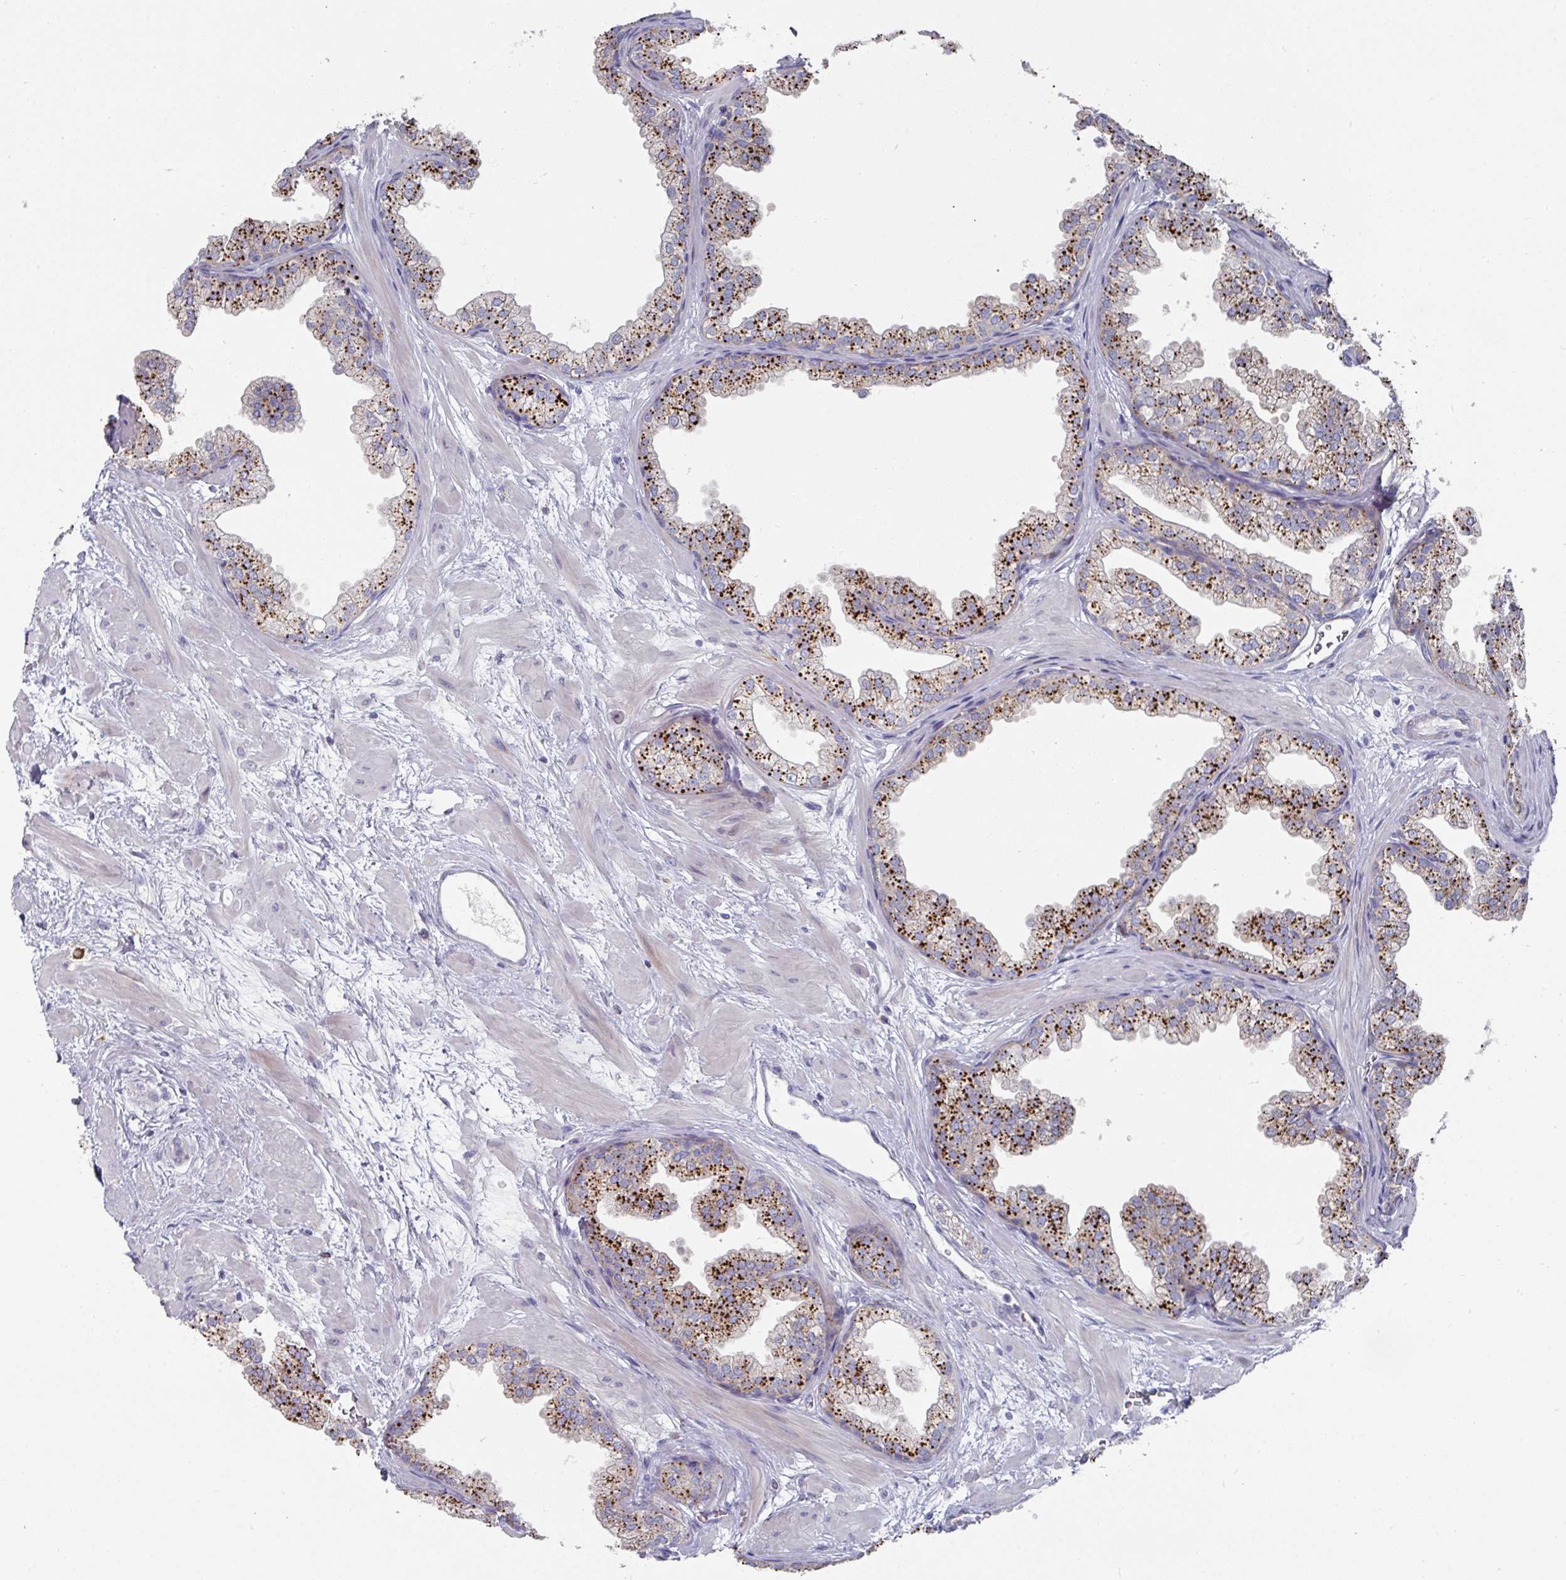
{"staining": {"intensity": "strong", "quantity": ">75%", "location": "cytoplasmic/membranous"}, "tissue": "prostate", "cell_type": "Glandular cells", "image_type": "normal", "snomed": [{"axis": "morphology", "description": "Normal tissue, NOS"}, {"axis": "topography", "description": "Prostate"}], "caption": "The micrograph reveals immunohistochemical staining of benign prostate. There is strong cytoplasmic/membranous expression is appreciated in about >75% of glandular cells.", "gene": "NT5C1A", "patient": {"sex": "male", "age": 37}}